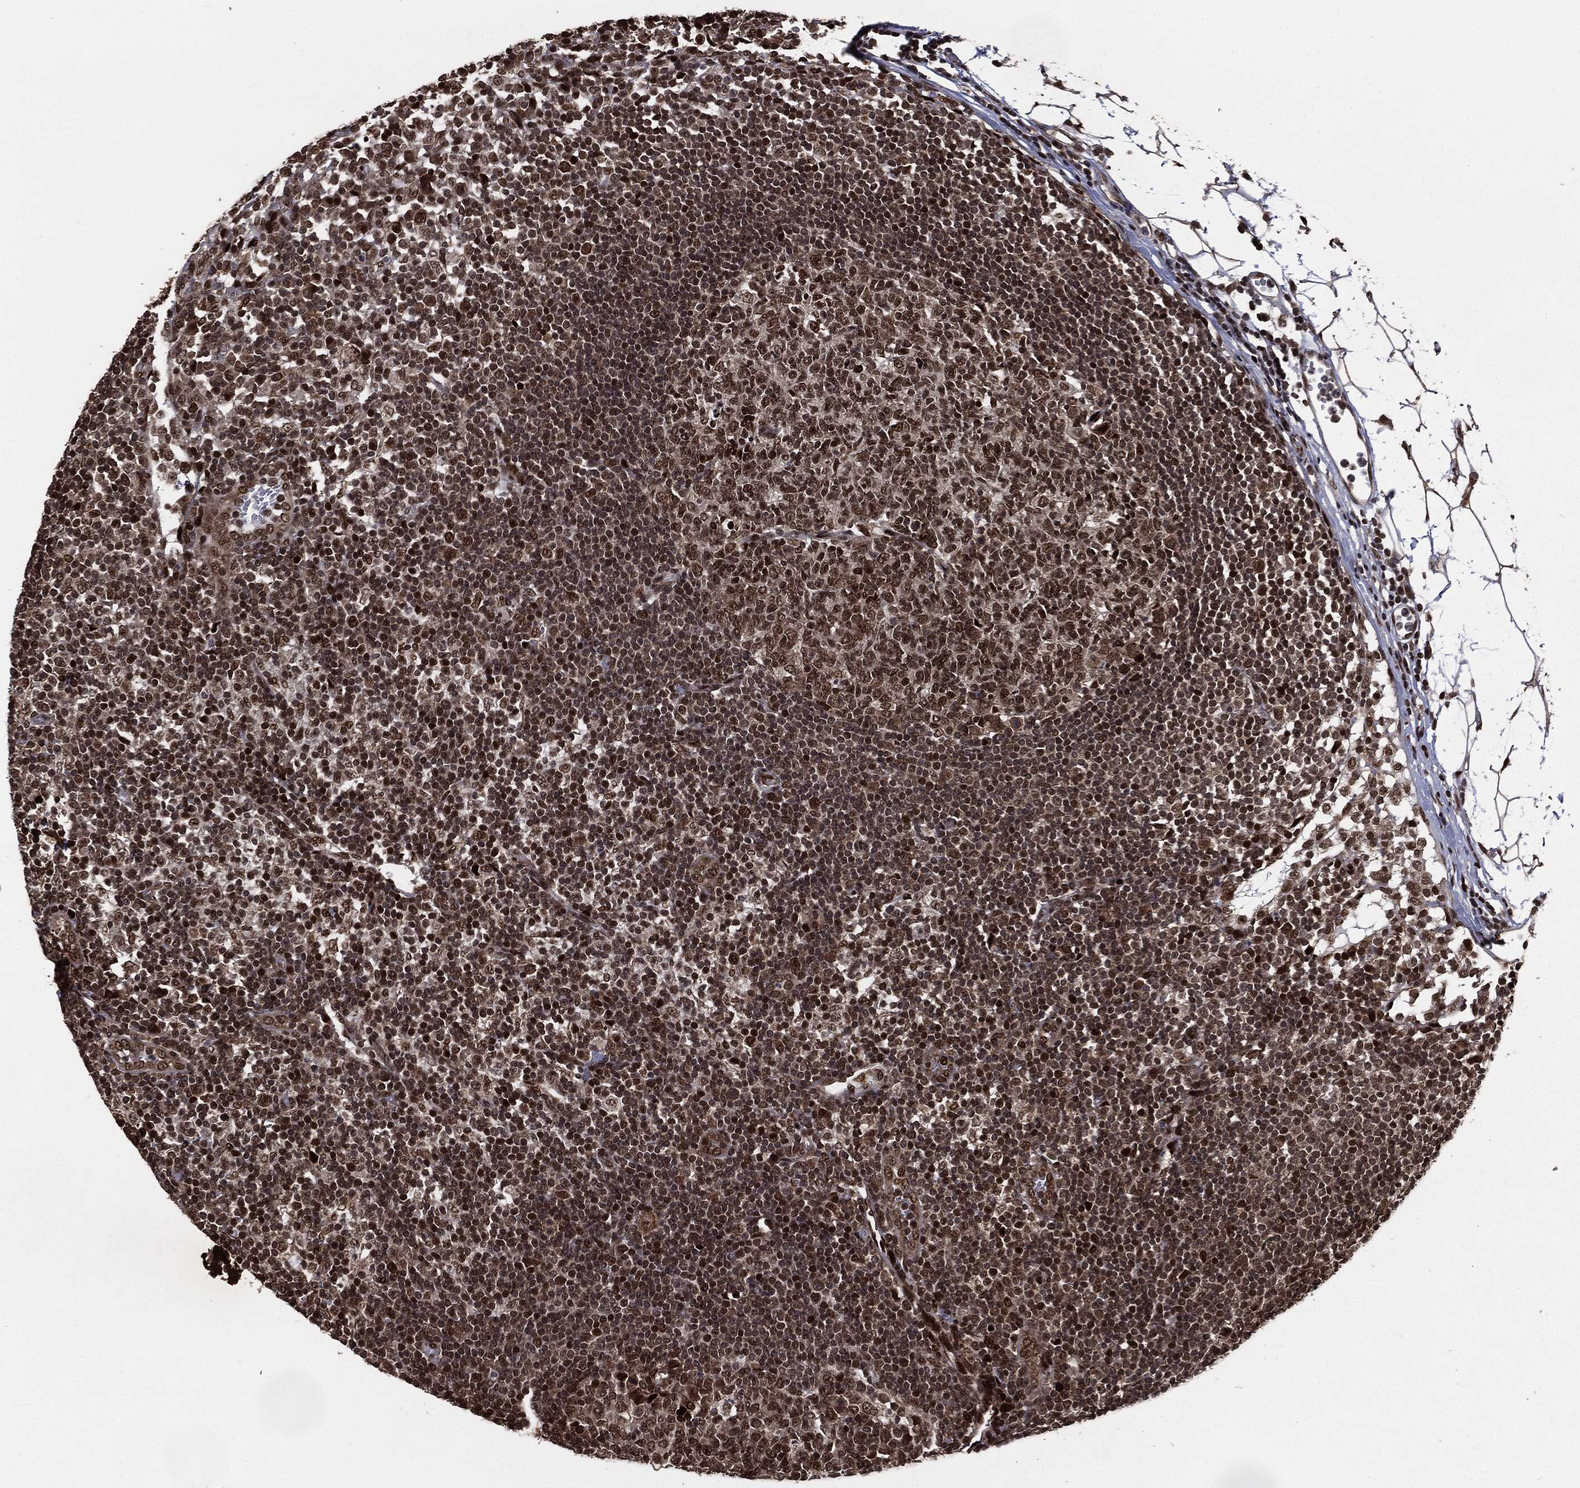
{"staining": {"intensity": "strong", "quantity": ">75%", "location": "nuclear"}, "tissue": "lymph node", "cell_type": "Germinal center cells", "image_type": "normal", "snomed": [{"axis": "morphology", "description": "Normal tissue, NOS"}, {"axis": "topography", "description": "Lymph node"}, {"axis": "topography", "description": "Salivary gland"}], "caption": "Lymph node stained for a protein (brown) exhibits strong nuclear positive staining in about >75% of germinal center cells.", "gene": "DVL2", "patient": {"sex": "male", "age": 83}}